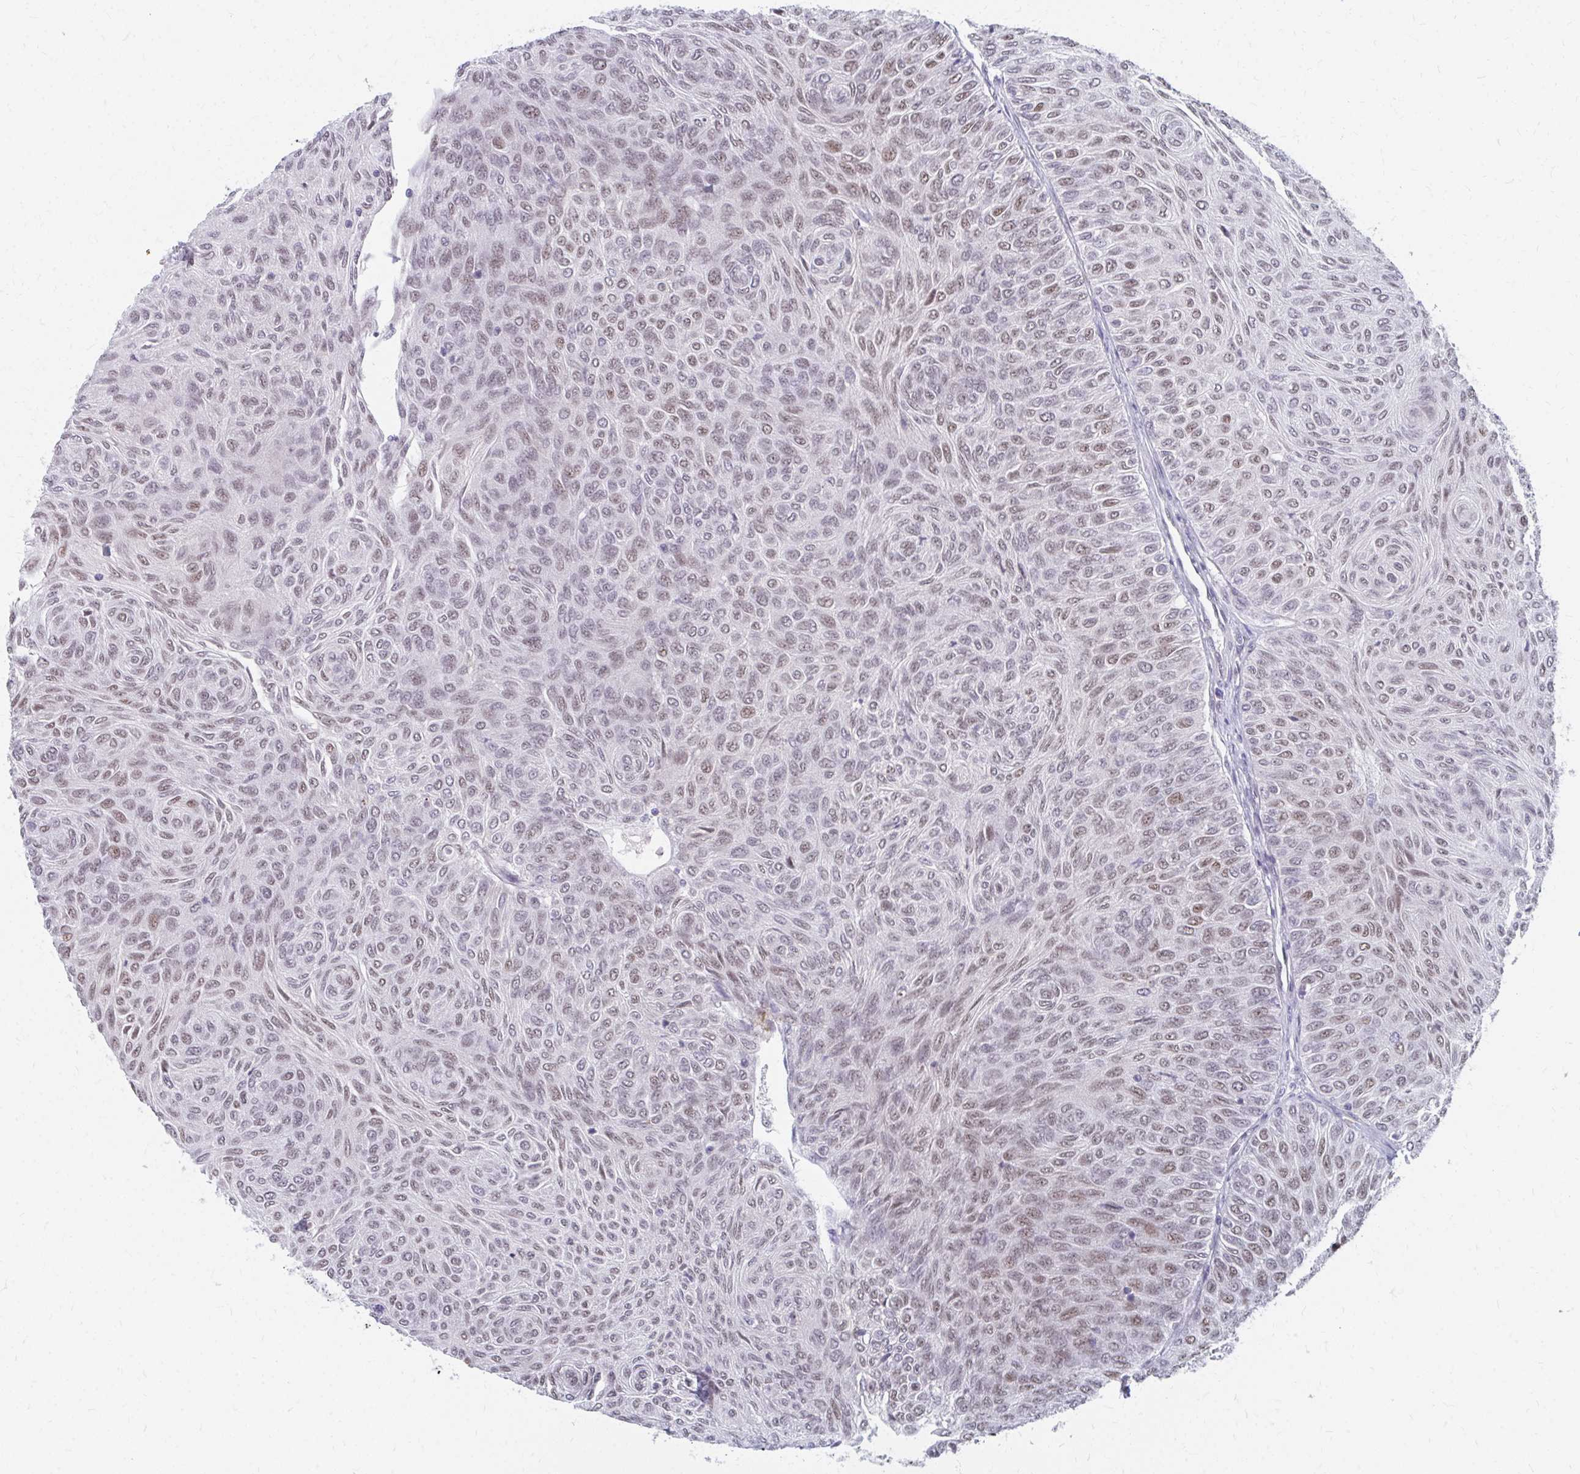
{"staining": {"intensity": "moderate", "quantity": ">75%", "location": "nuclear"}, "tissue": "urothelial cancer", "cell_type": "Tumor cells", "image_type": "cancer", "snomed": [{"axis": "morphology", "description": "Urothelial carcinoma, Low grade"}, {"axis": "topography", "description": "Urinary bladder"}], "caption": "Tumor cells show medium levels of moderate nuclear positivity in approximately >75% of cells in urothelial cancer. (DAB = brown stain, brightfield microscopy at high magnification).", "gene": "PLK3", "patient": {"sex": "male", "age": 78}}